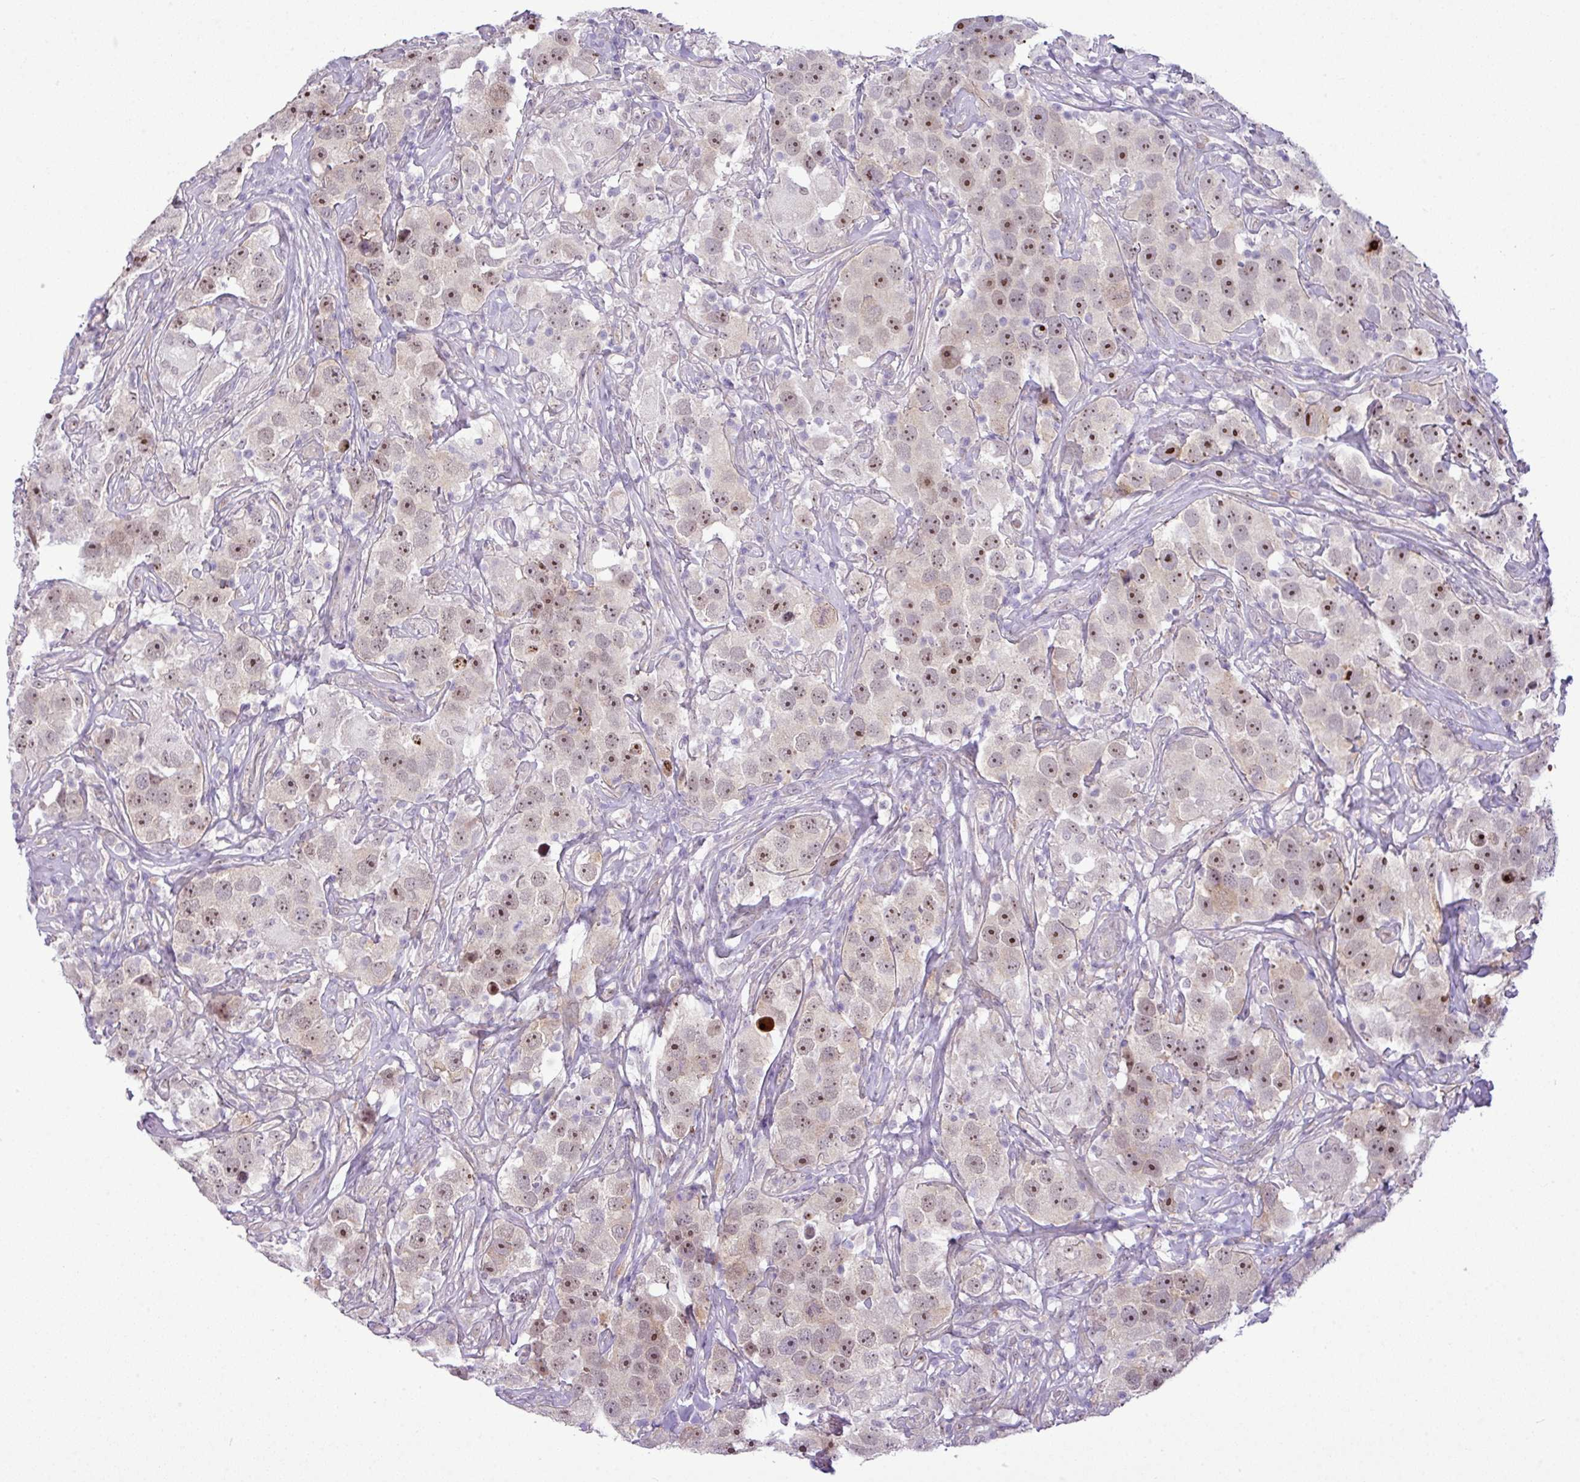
{"staining": {"intensity": "strong", "quantity": "25%-75%", "location": "nuclear"}, "tissue": "testis cancer", "cell_type": "Tumor cells", "image_type": "cancer", "snomed": [{"axis": "morphology", "description": "Seminoma, NOS"}, {"axis": "topography", "description": "Testis"}], "caption": "Testis seminoma stained with DAB immunohistochemistry shows high levels of strong nuclear positivity in about 25%-75% of tumor cells.", "gene": "MAK16", "patient": {"sex": "male", "age": 49}}